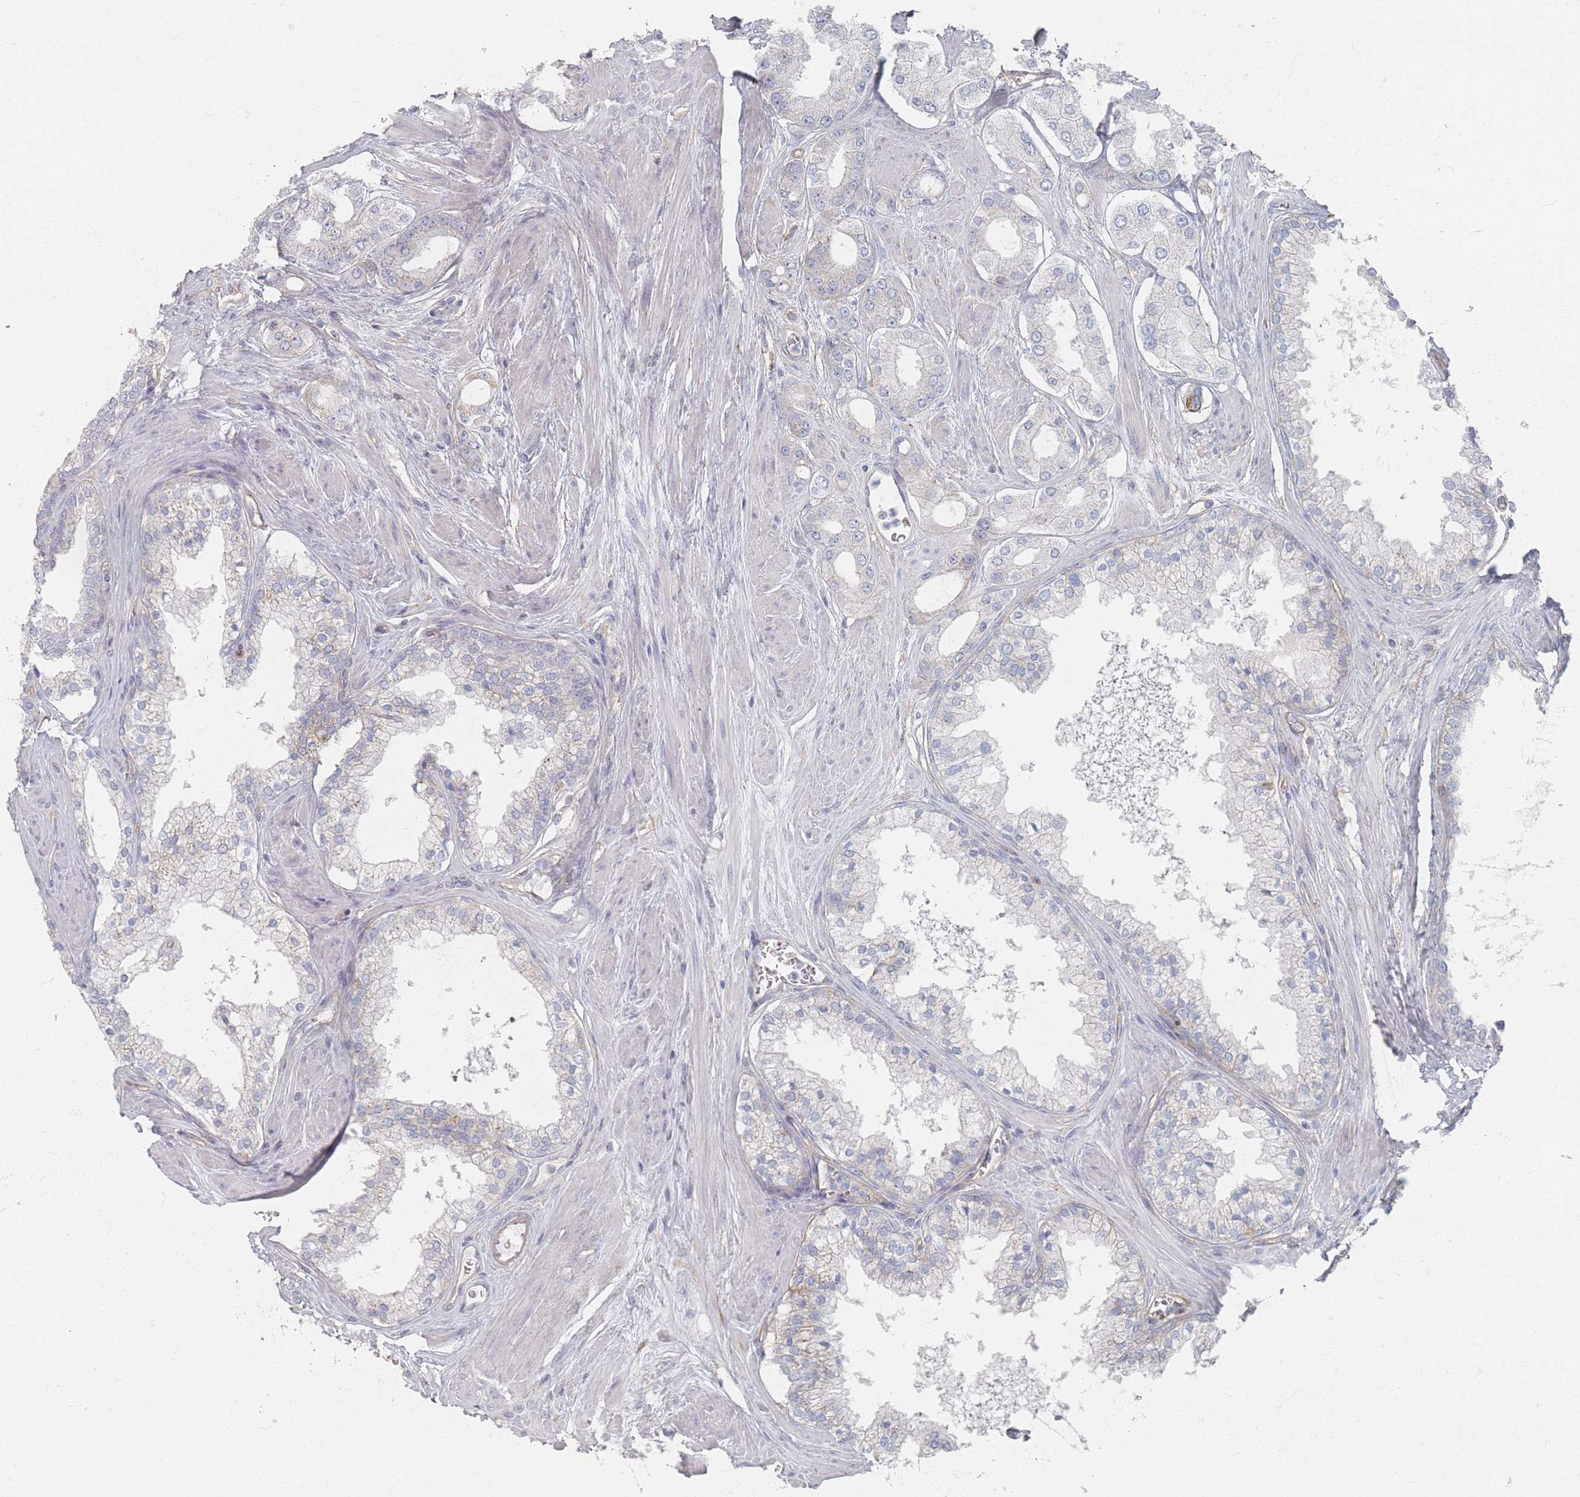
{"staining": {"intensity": "negative", "quantity": "none", "location": "none"}, "tissue": "prostate cancer", "cell_type": "Tumor cells", "image_type": "cancer", "snomed": [{"axis": "morphology", "description": "Adenocarcinoma, Low grade"}, {"axis": "topography", "description": "Prostate"}], "caption": "Tumor cells are negative for brown protein staining in prostate cancer.", "gene": "GNB1", "patient": {"sex": "male", "age": 42}}